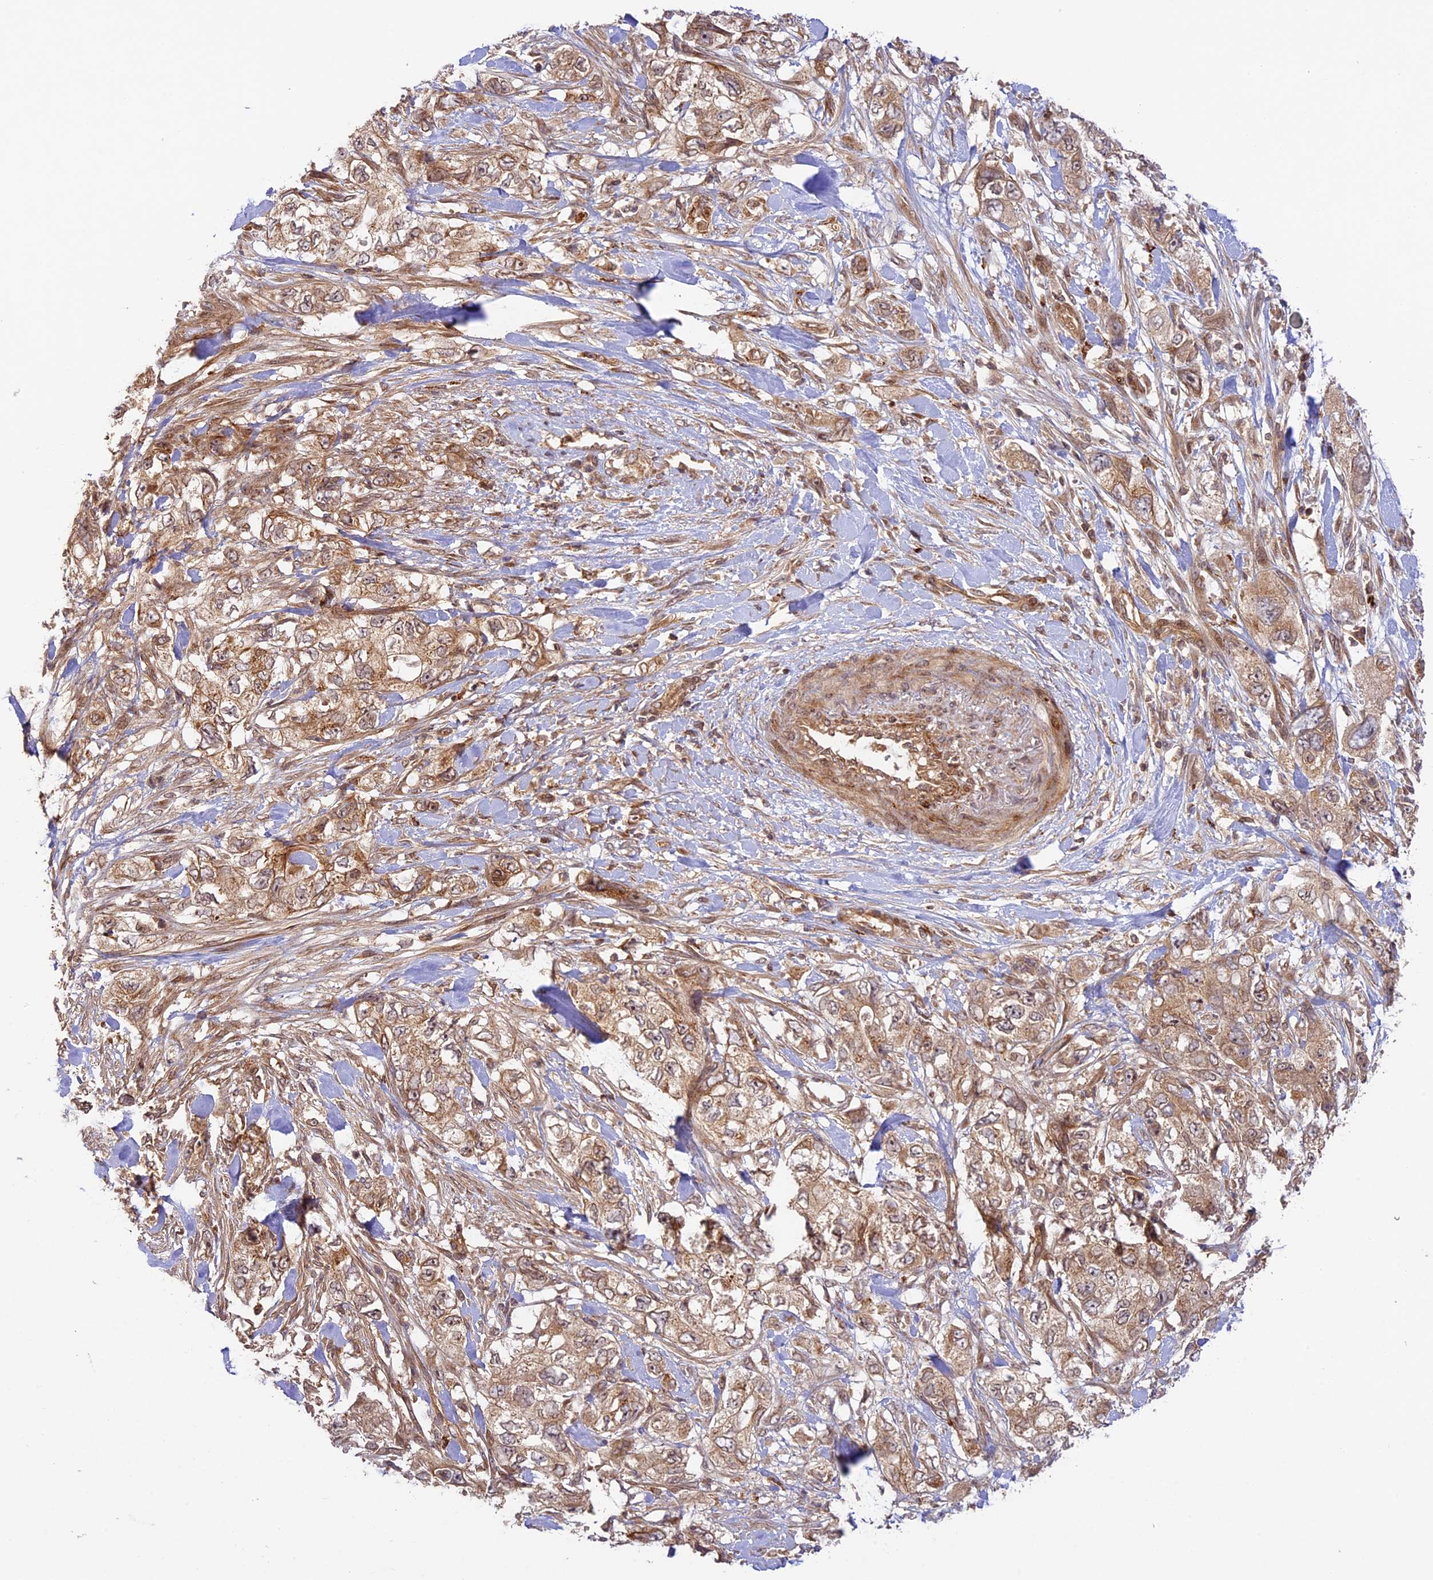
{"staining": {"intensity": "moderate", "quantity": "25%-75%", "location": "cytoplasmic/membranous"}, "tissue": "pancreatic cancer", "cell_type": "Tumor cells", "image_type": "cancer", "snomed": [{"axis": "morphology", "description": "Adenocarcinoma, NOS"}, {"axis": "topography", "description": "Pancreas"}], "caption": "About 25%-75% of tumor cells in human pancreatic adenocarcinoma show moderate cytoplasmic/membranous protein expression as visualized by brown immunohistochemical staining.", "gene": "DGKH", "patient": {"sex": "female", "age": 73}}